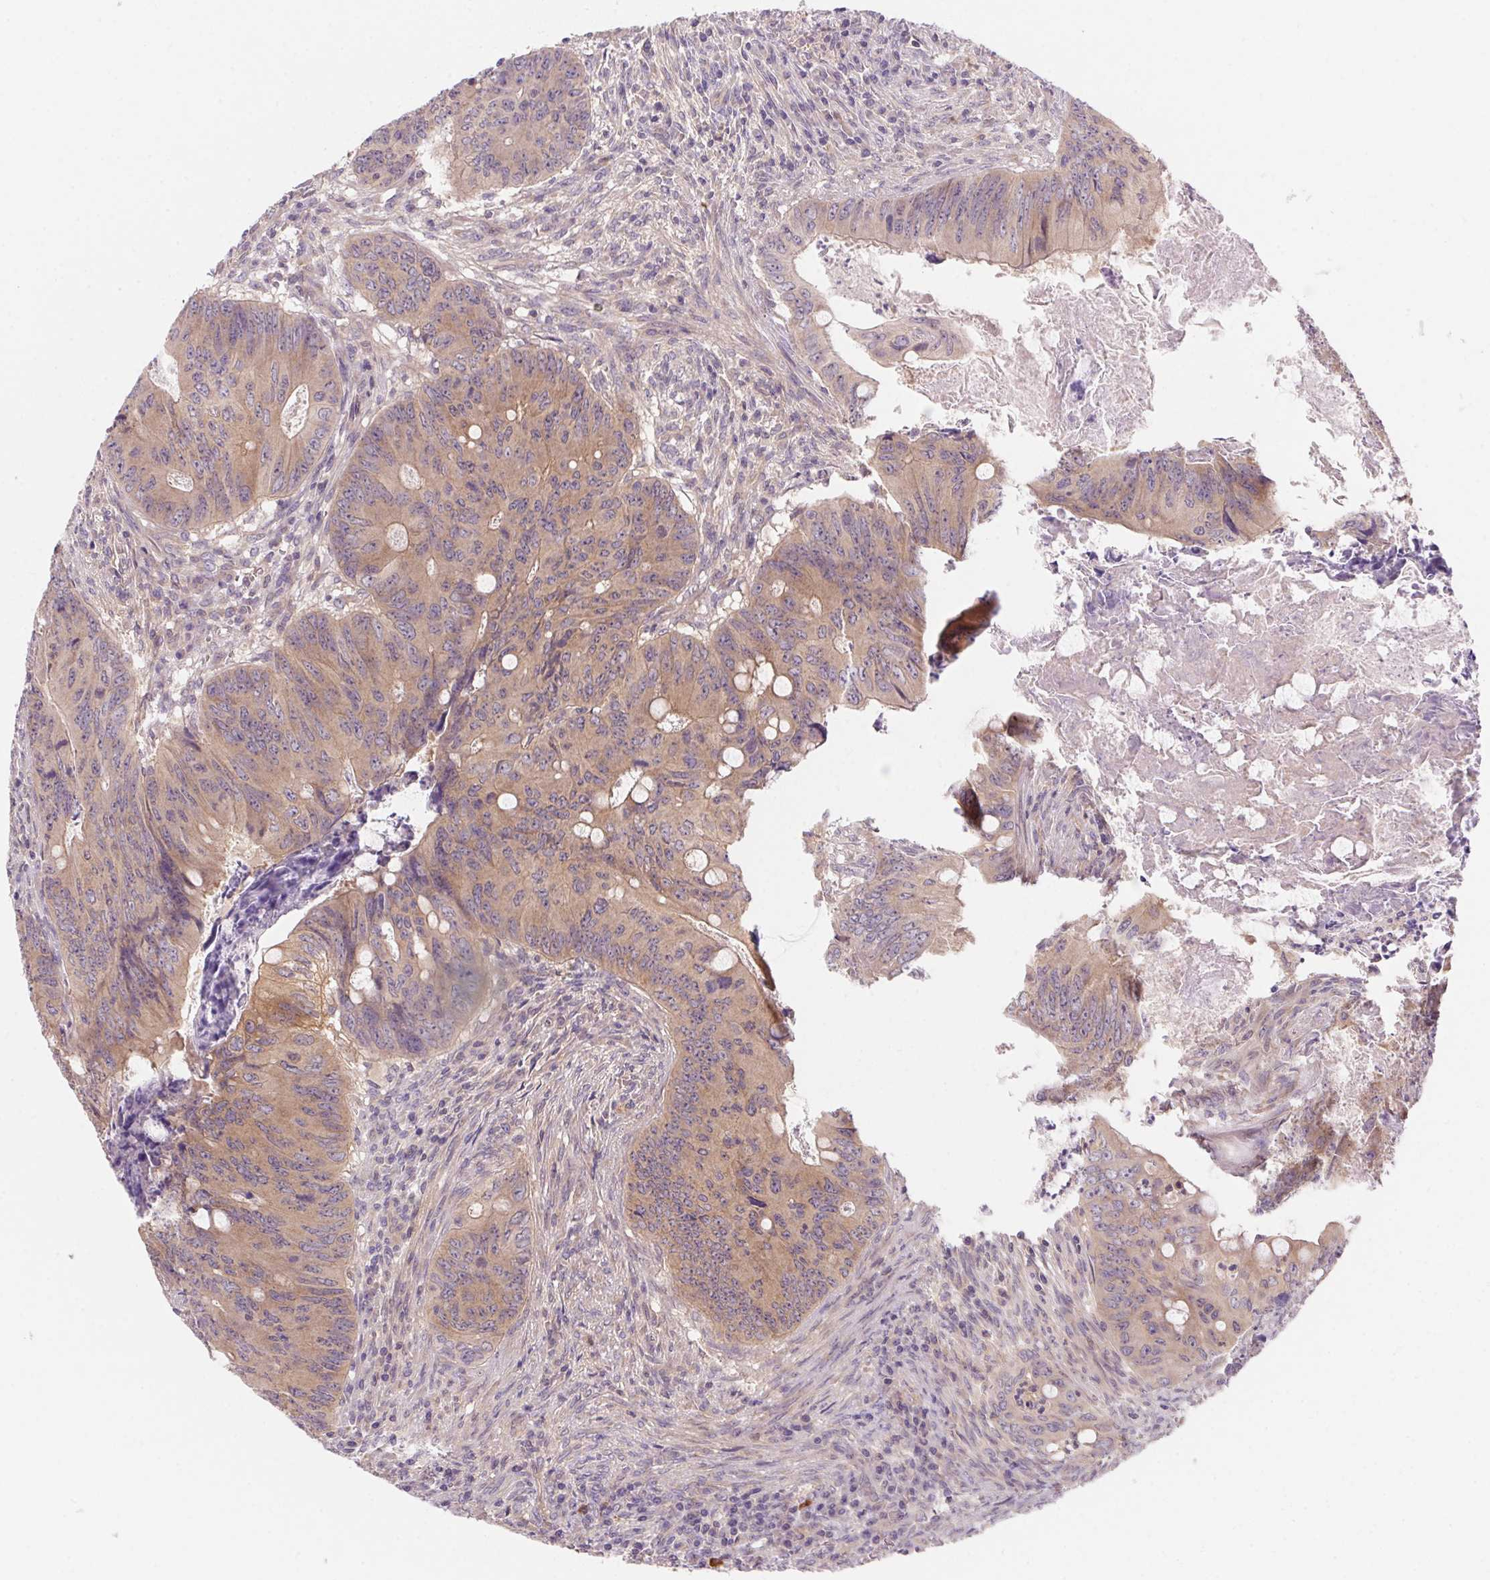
{"staining": {"intensity": "weak", "quantity": ">75%", "location": "cytoplasmic/membranous"}, "tissue": "colorectal cancer", "cell_type": "Tumor cells", "image_type": "cancer", "snomed": [{"axis": "morphology", "description": "Adenocarcinoma, NOS"}, {"axis": "topography", "description": "Colon"}], "caption": "The immunohistochemical stain highlights weak cytoplasmic/membranous expression in tumor cells of colorectal adenocarcinoma tissue.", "gene": "PRKAA1", "patient": {"sex": "female", "age": 74}}